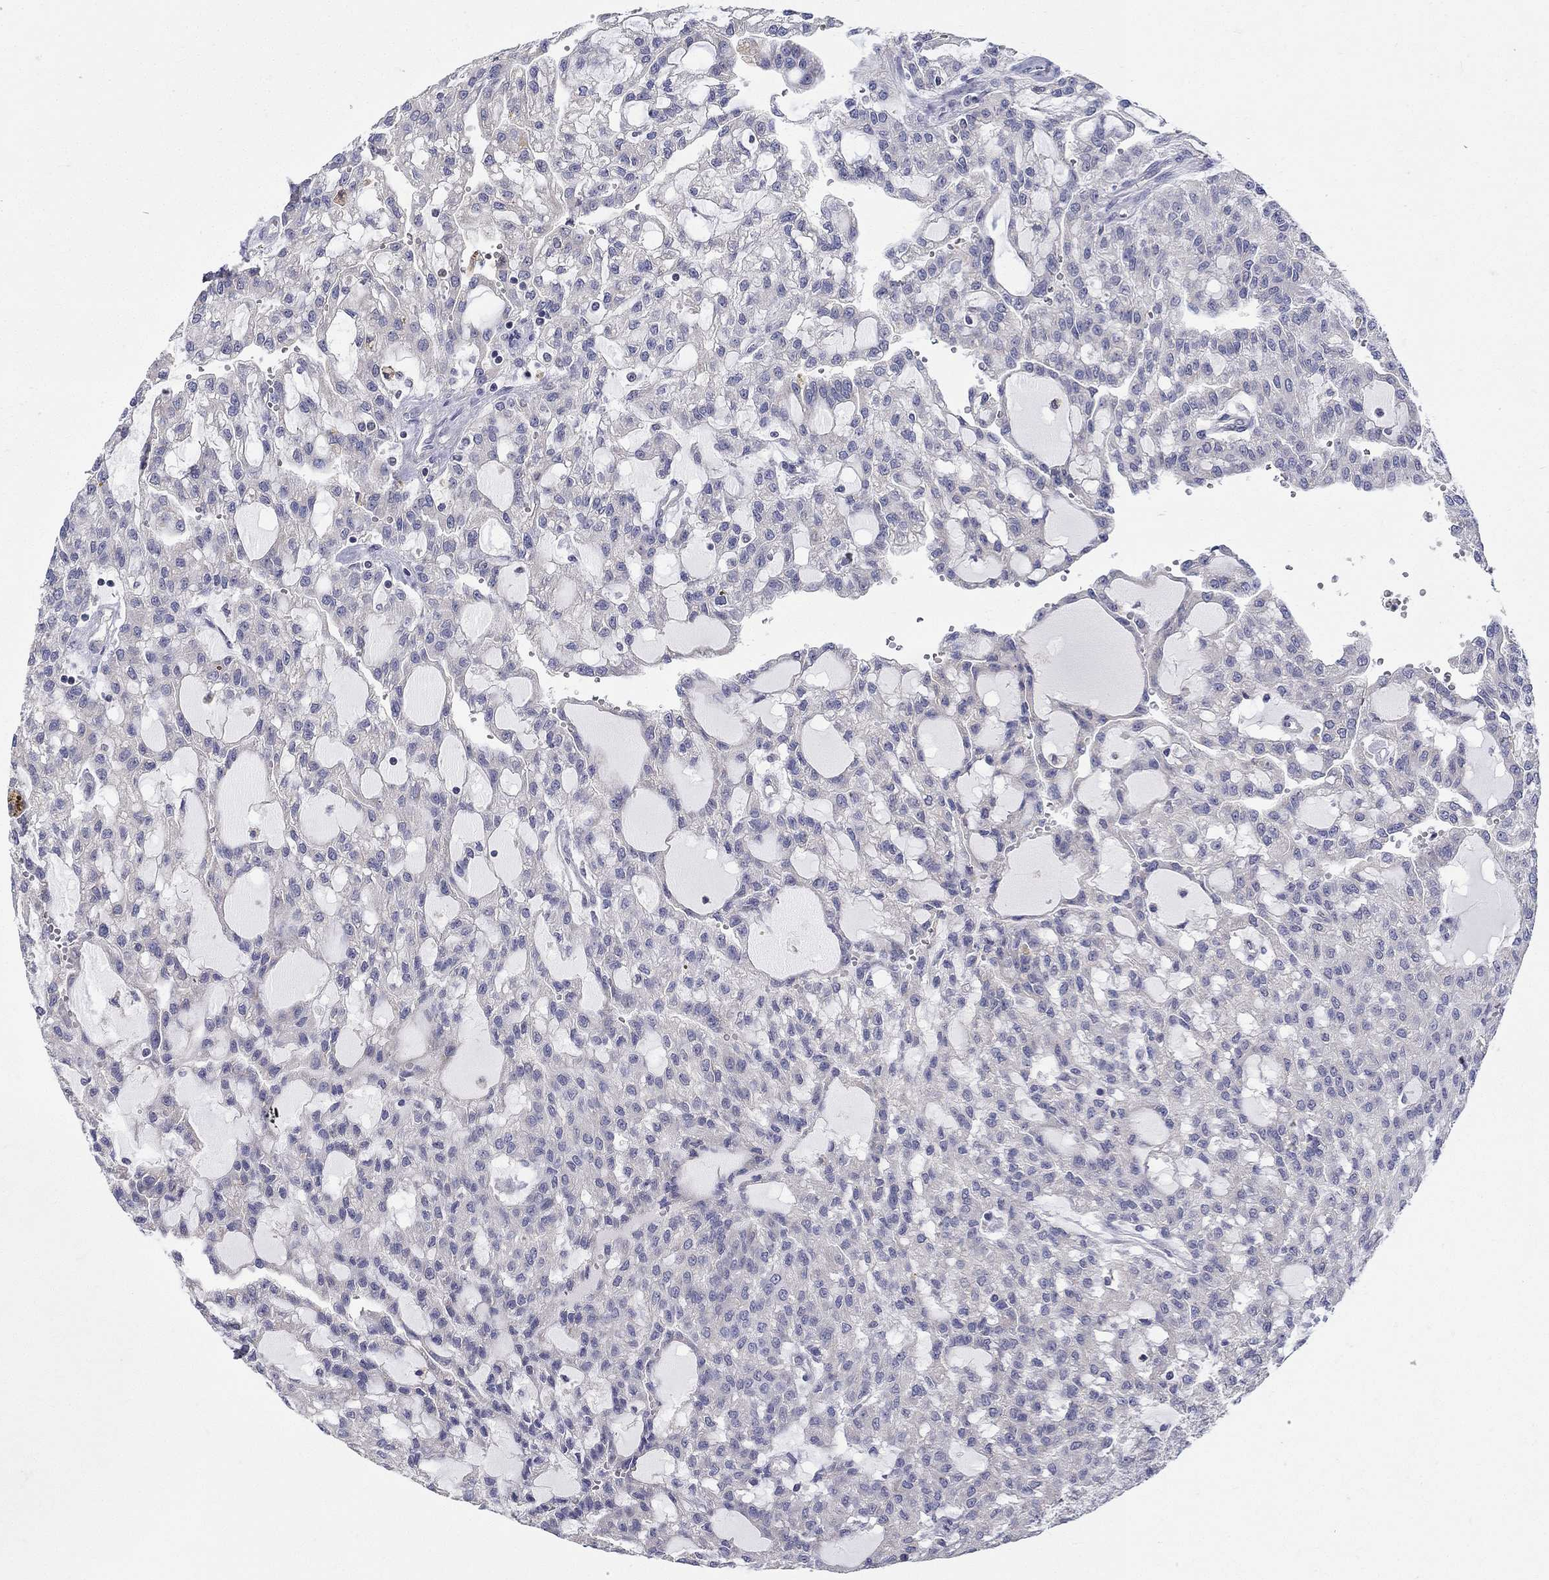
{"staining": {"intensity": "negative", "quantity": "none", "location": "none"}, "tissue": "renal cancer", "cell_type": "Tumor cells", "image_type": "cancer", "snomed": [{"axis": "morphology", "description": "Adenocarcinoma, NOS"}, {"axis": "topography", "description": "Kidney"}], "caption": "This micrograph is of renal cancer (adenocarcinoma) stained with immunohistochemistry (IHC) to label a protein in brown with the nuclei are counter-stained blue. There is no positivity in tumor cells.", "gene": "ABCA4", "patient": {"sex": "male", "age": 63}}